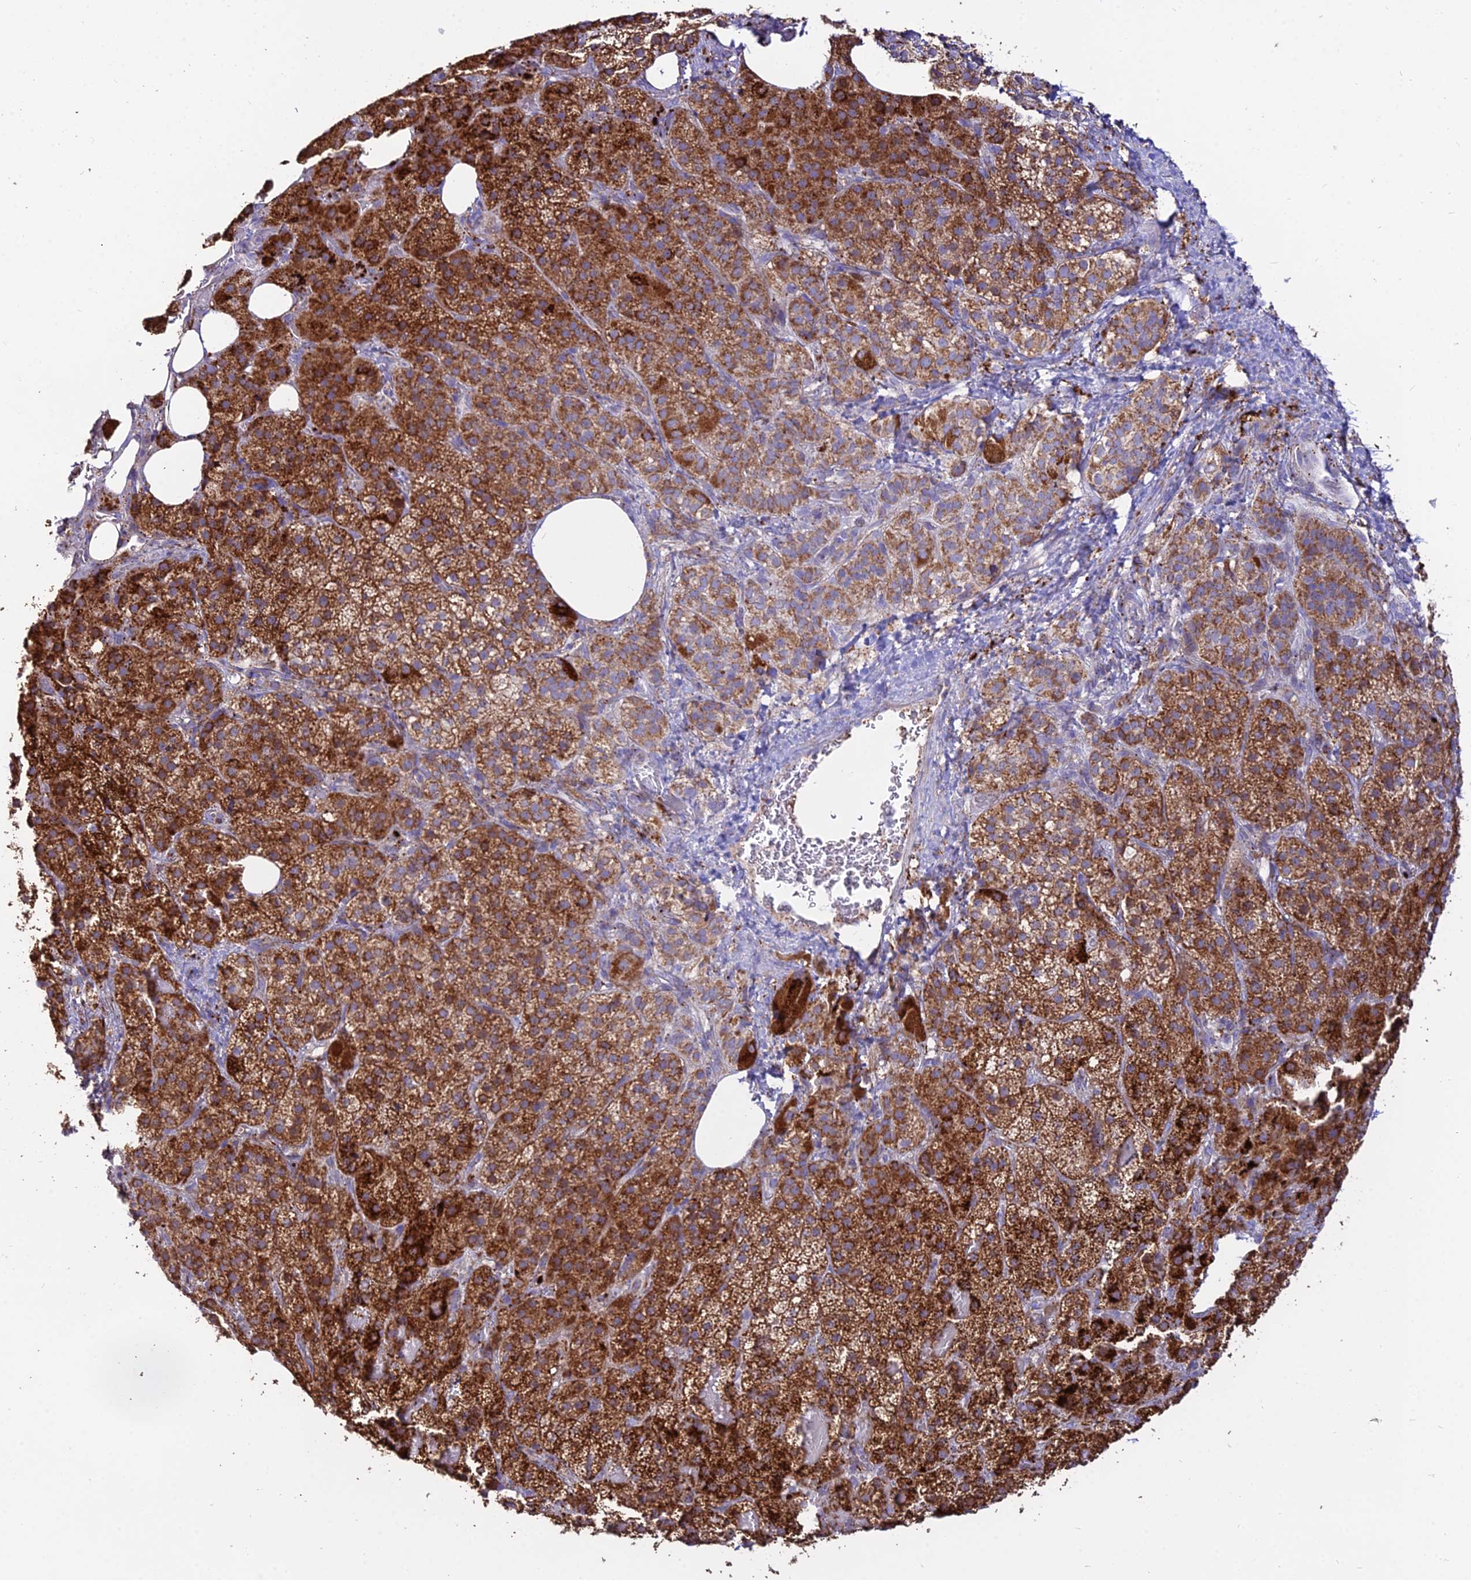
{"staining": {"intensity": "strong", "quantity": ">75%", "location": "cytoplasmic/membranous"}, "tissue": "adrenal gland", "cell_type": "Glandular cells", "image_type": "normal", "snomed": [{"axis": "morphology", "description": "Normal tissue, NOS"}, {"axis": "topography", "description": "Adrenal gland"}], "caption": "A brown stain highlights strong cytoplasmic/membranous positivity of a protein in glandular cells of benign human adrenal gland. Using DAB (3,3'-diaminobenzidine) (brown) and hematoxylin (blue) stains, captured at high magnification using brightfield microscopy.", "gene": "PNLIPRP3", "patient": {"sex": "female", "age": 59}}